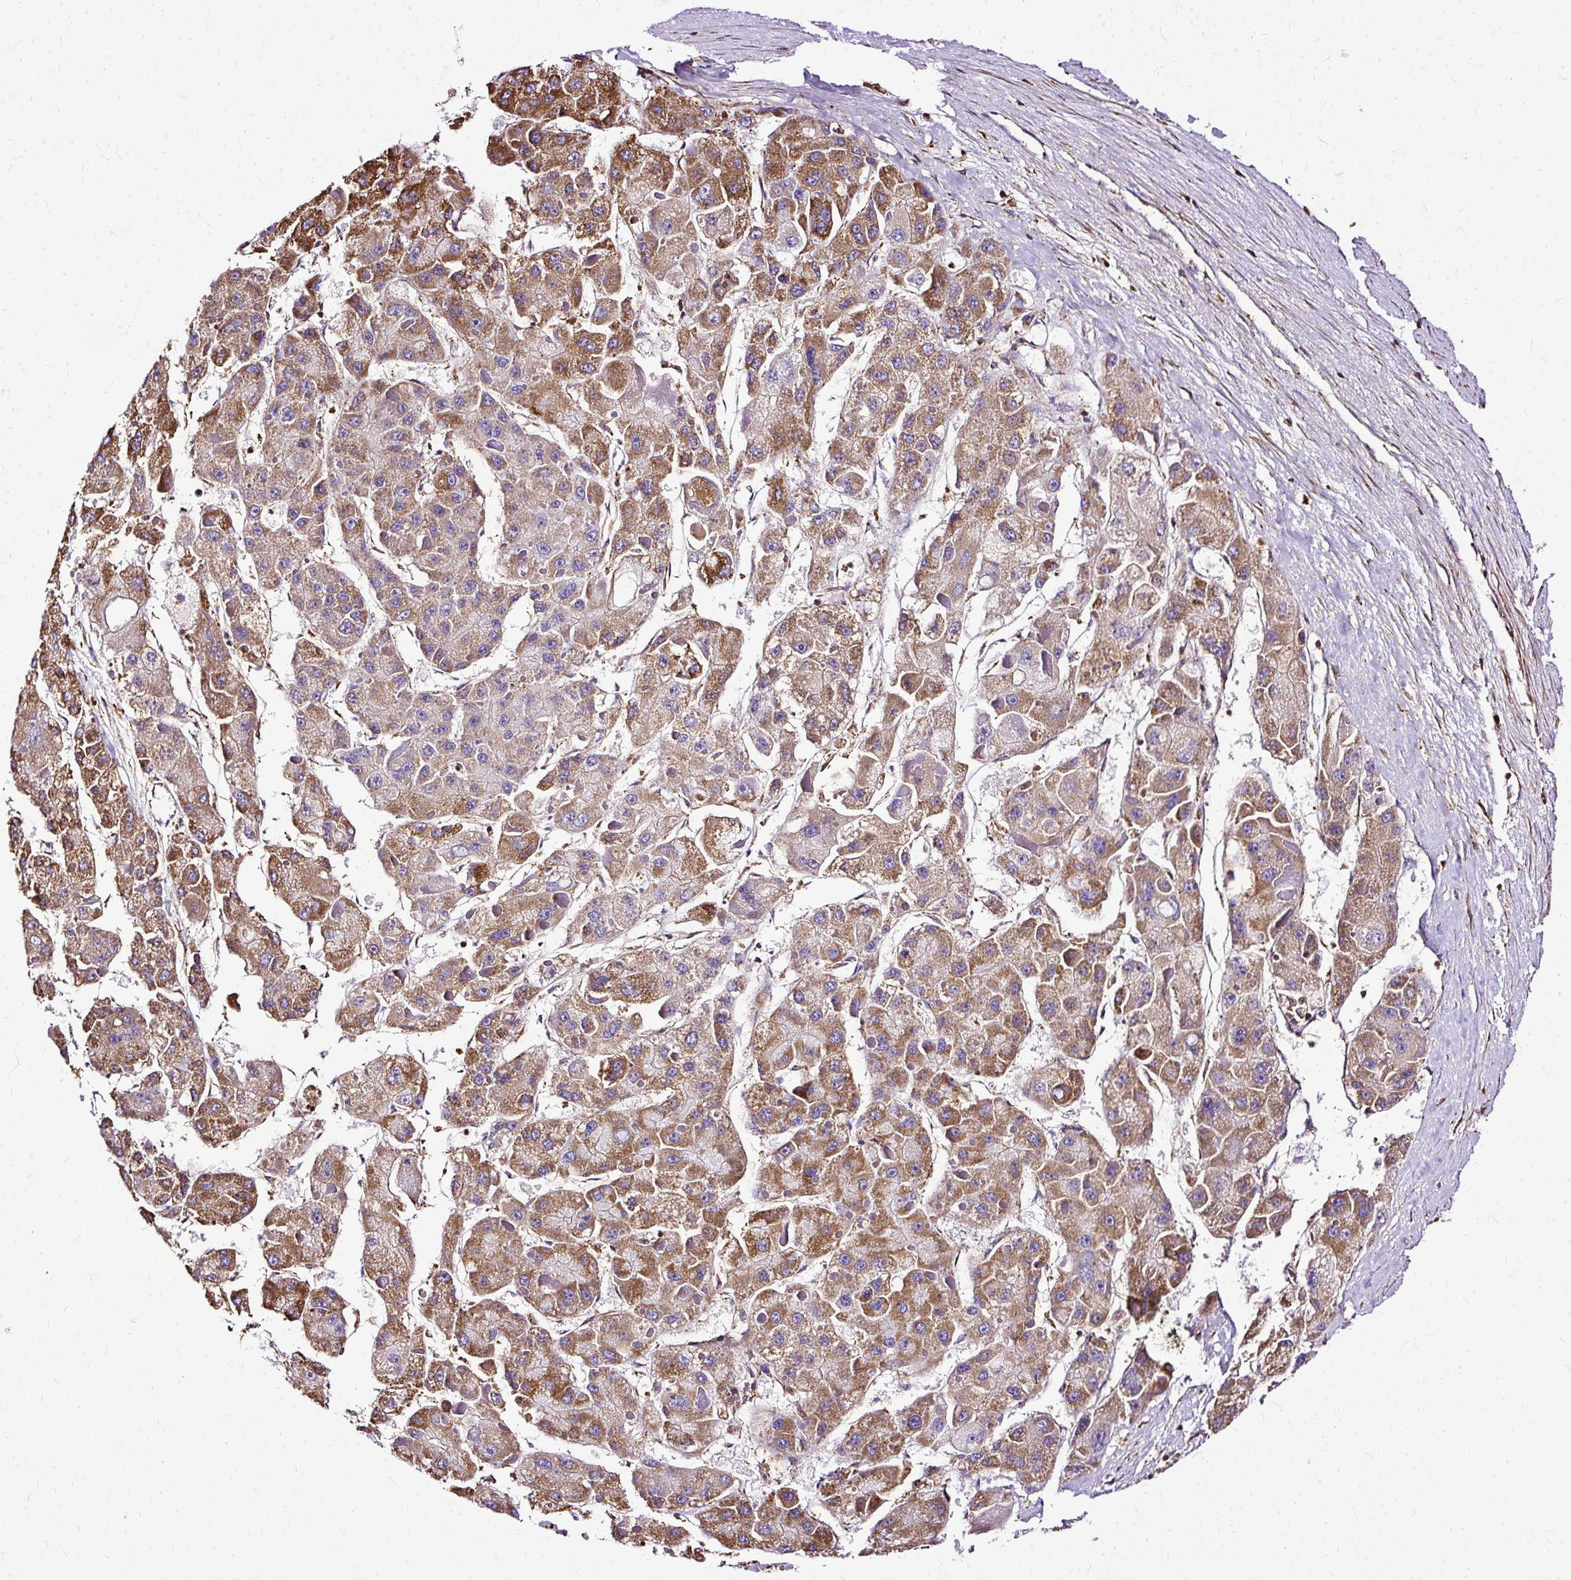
{"staining": {"intensity": "moderate", "quantity": ">75%", "location": "cytoplasmic/membranous"}, "tissue": "liver cancer", "cell_type": "Tumor cells", "image_type": "cancer", "snomed": [{"axis": "morphology", "description": "Carcinoma, Hepatocellular, NOS"}, {"axis": "topography", "description": "Liver"}], "caption": "IHC micrograph of human hepatocellular carcinoma (liver) stained for a protein (brown), which shows medium levels of moderate cytoplasmic/membranous positivity in about >75% of tumor cells.", "gene": "KLHL11", "patient": {"sex": "female", "age": 73}}